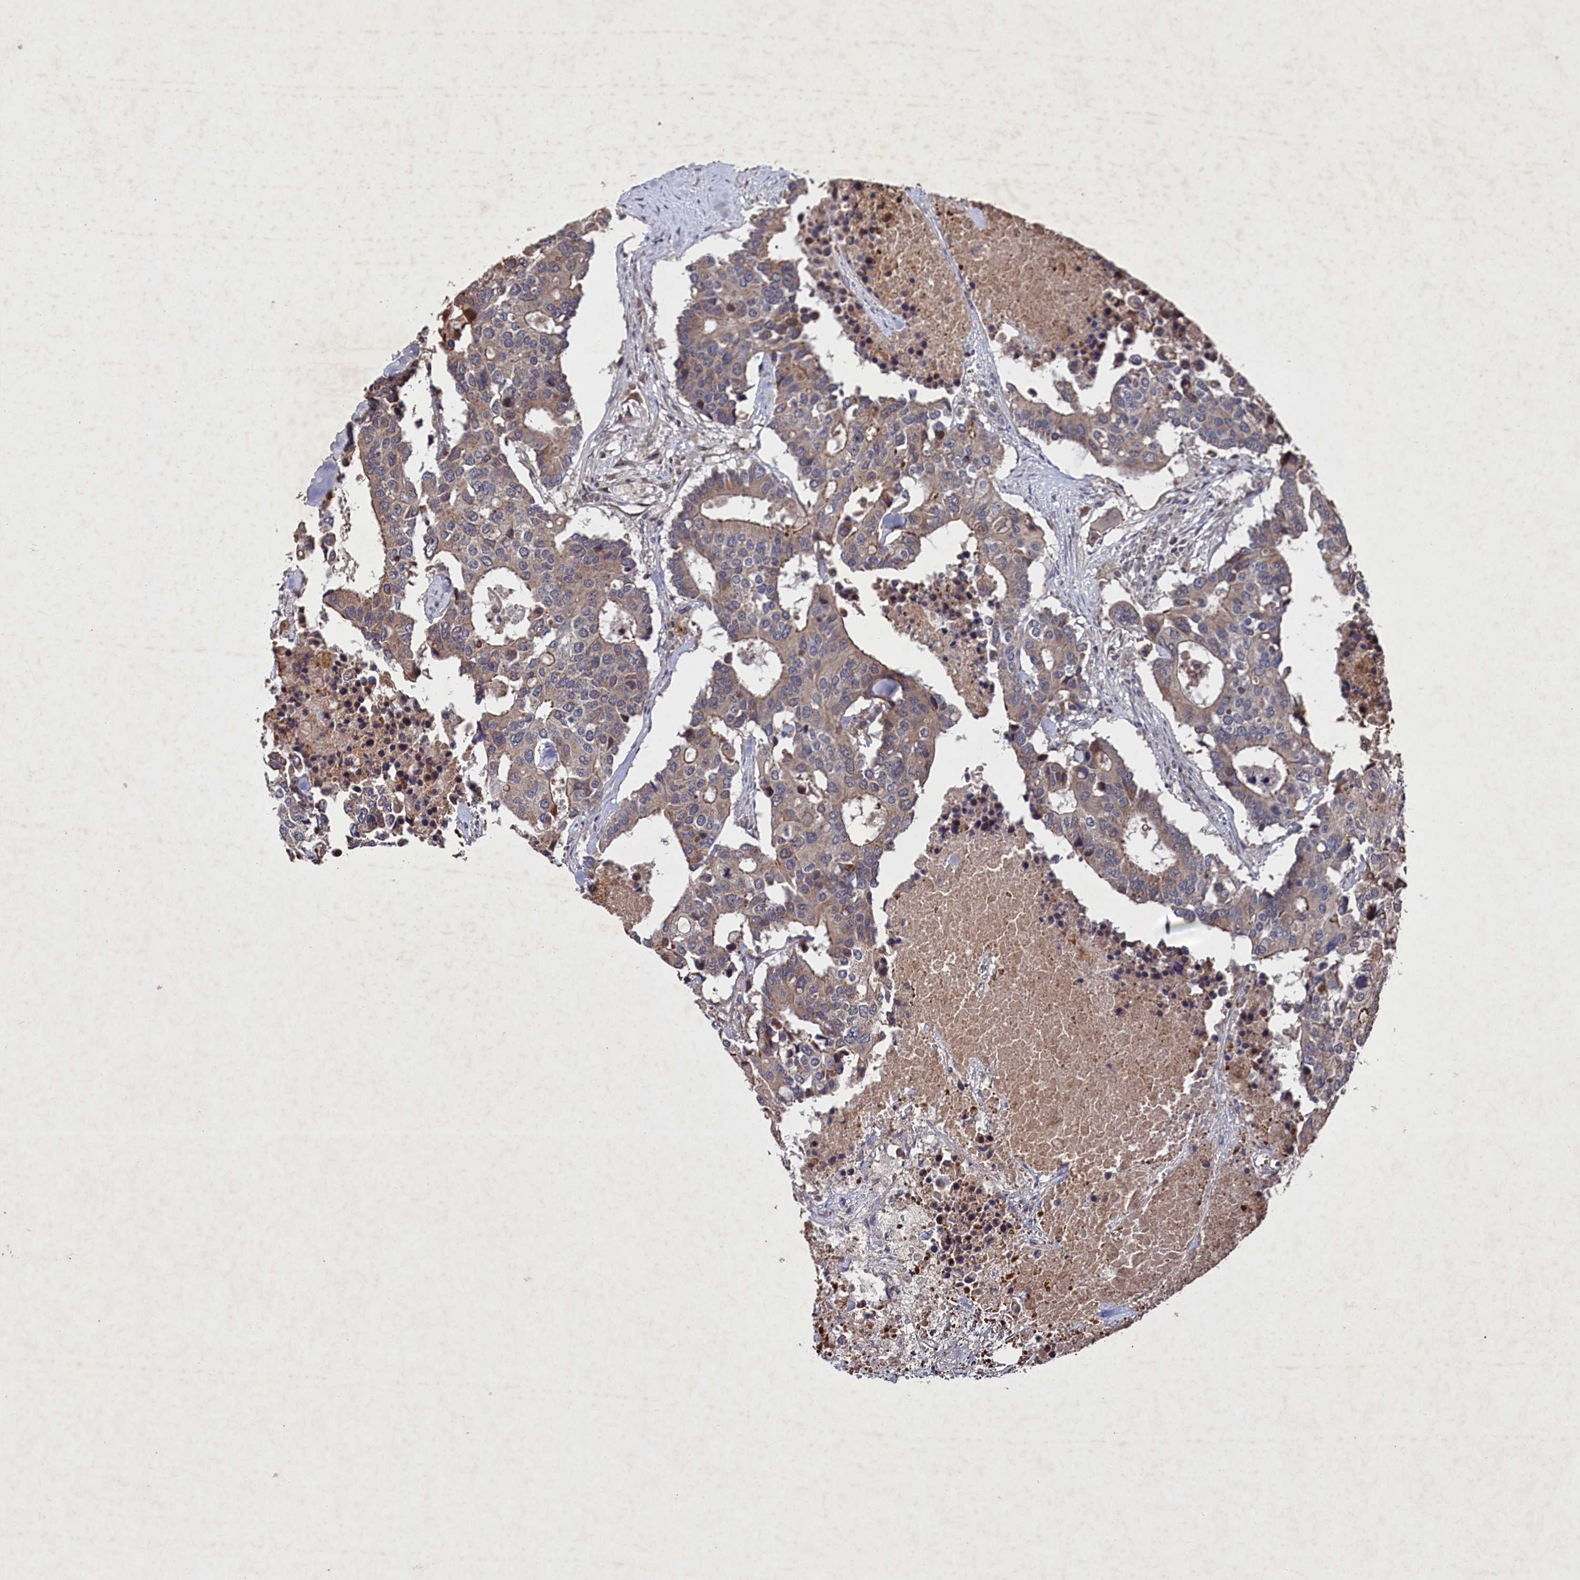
{"staining": {"intensity": "weak", "quantity": ">75%", "location": "cytoplasmic/membranous"}, "tissue": "colorectal cancer", "cell_type": "Tumor cells", "image_type": "cancer", "snomed": [{"axis": "morphology", "description": "Adenocarcinoma, NOS"}, {"axis": "topography", "description": "Colon"}], "caption": "A brown stain labels weak cytoplasmic/membranous positivity of a protein in adenocarcinoma (colorectal) tumor cells. (IHC, brightfield microscopy, high magnification).", "gene": "SUPV3L1", "patient": {"sex": "male", "age": 77}}